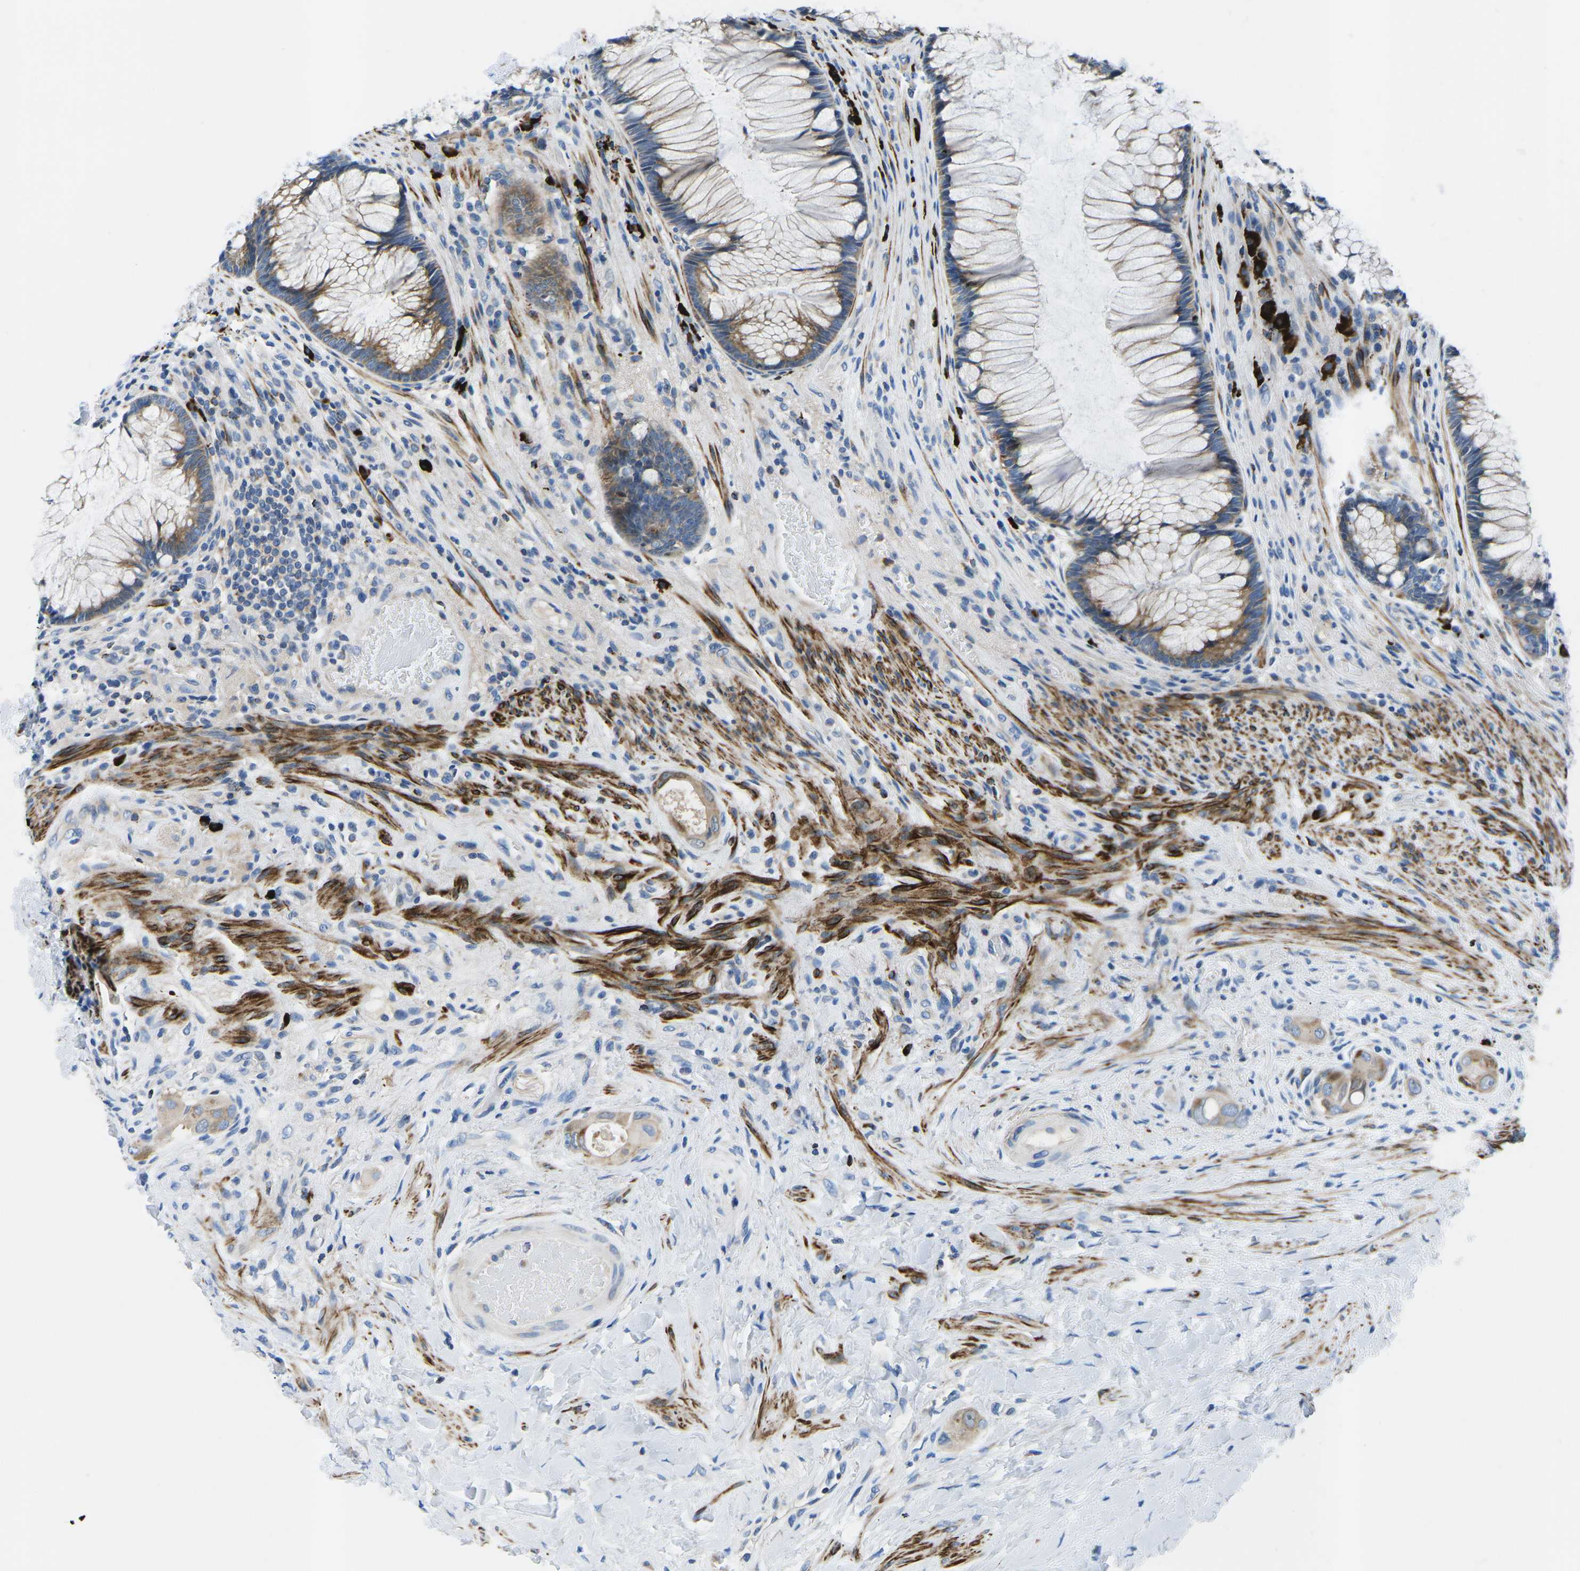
{"staining": {"intensity": "weak", "quantity": "25%-75%", "location": "cytoplasmic/membranous"}, "tissue": "colorectal cancer", "cell_type": "Tumor cells", "image_type": "cancer", "snomed": [{"axis": "morphology", "description": "Adenocarcinoma, NOS"}, {"axis": "topography", "description": "Rectum"}], "caption": "Brown immunohistochemical staining in colorectal cancer reveals weak cytoplasmic/membranous positivity in approximately 25%-75% of tumor cells.", "gene": "MC4R", "patient": {"sex": "male", "age": 51}}